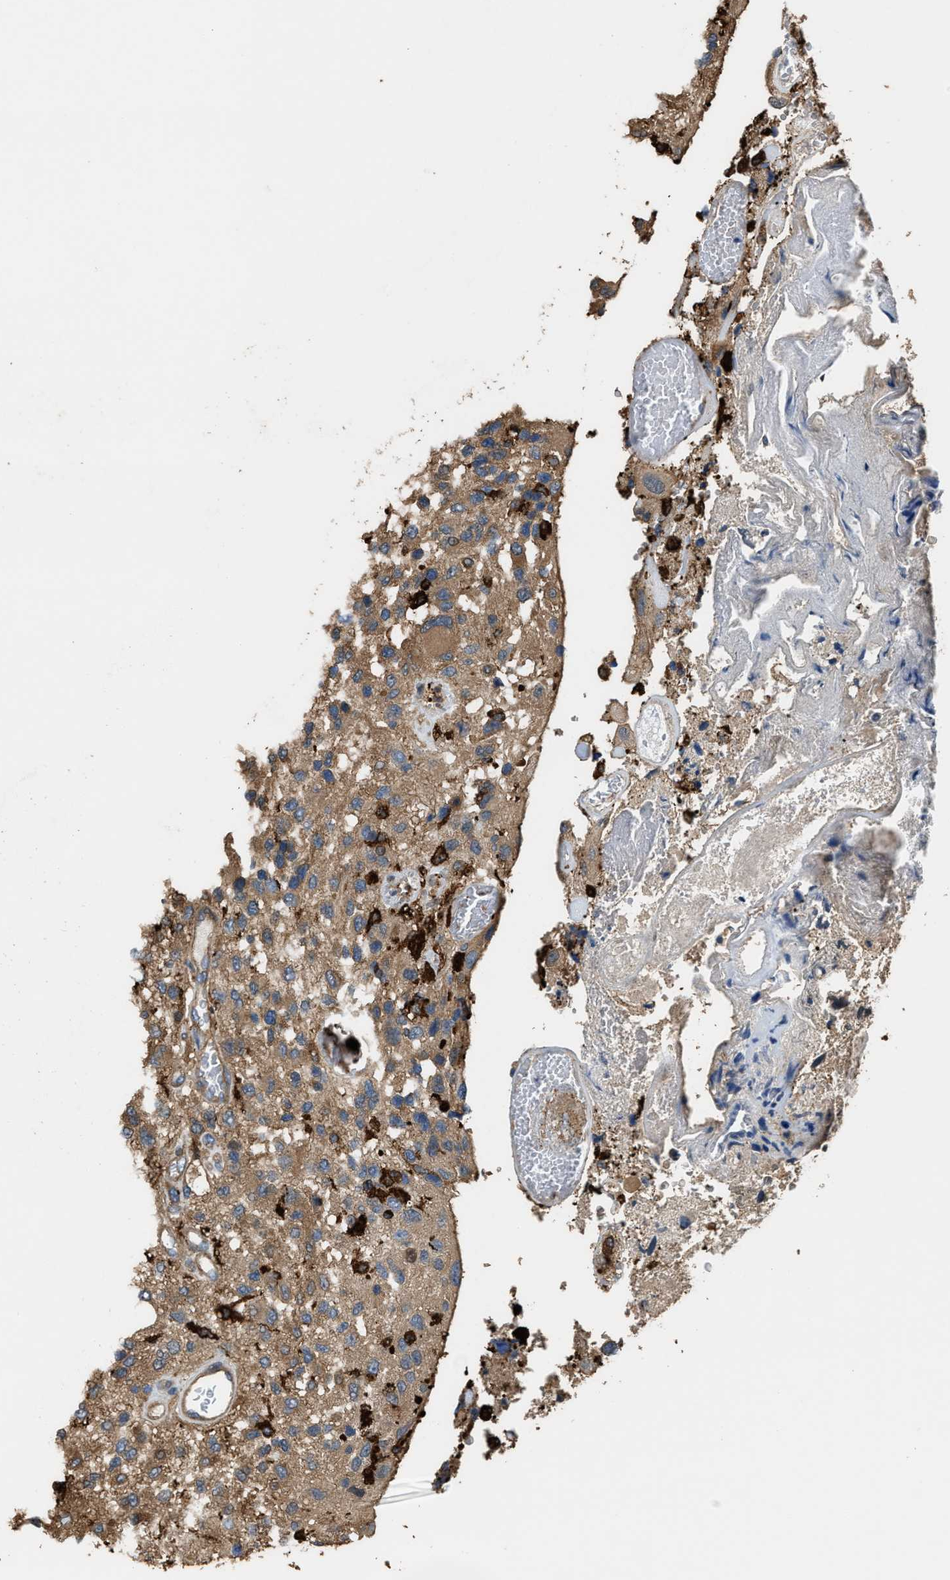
{"staining": {"intensity": "moderate", "quantity": ">75%", "location": "cytoplasmic/membranous"}, "tissue": "glioma", "cell_type": "Tumor cells", "image_type": "cancer", "snomed": [{"axis": "morphology", "description": "Glioma, malignant, High grade"}, {"axis": "topography", "description": "Brain"}], "caption": "IHC micrograph of human glioma stained for a protein (brown), which reveals medium levels of moderate cytoplasmic/membranous staining in approximately >75% of tumor cells.", "gene": "ATIC", "patient": {"sex": "female", "age": 58}}